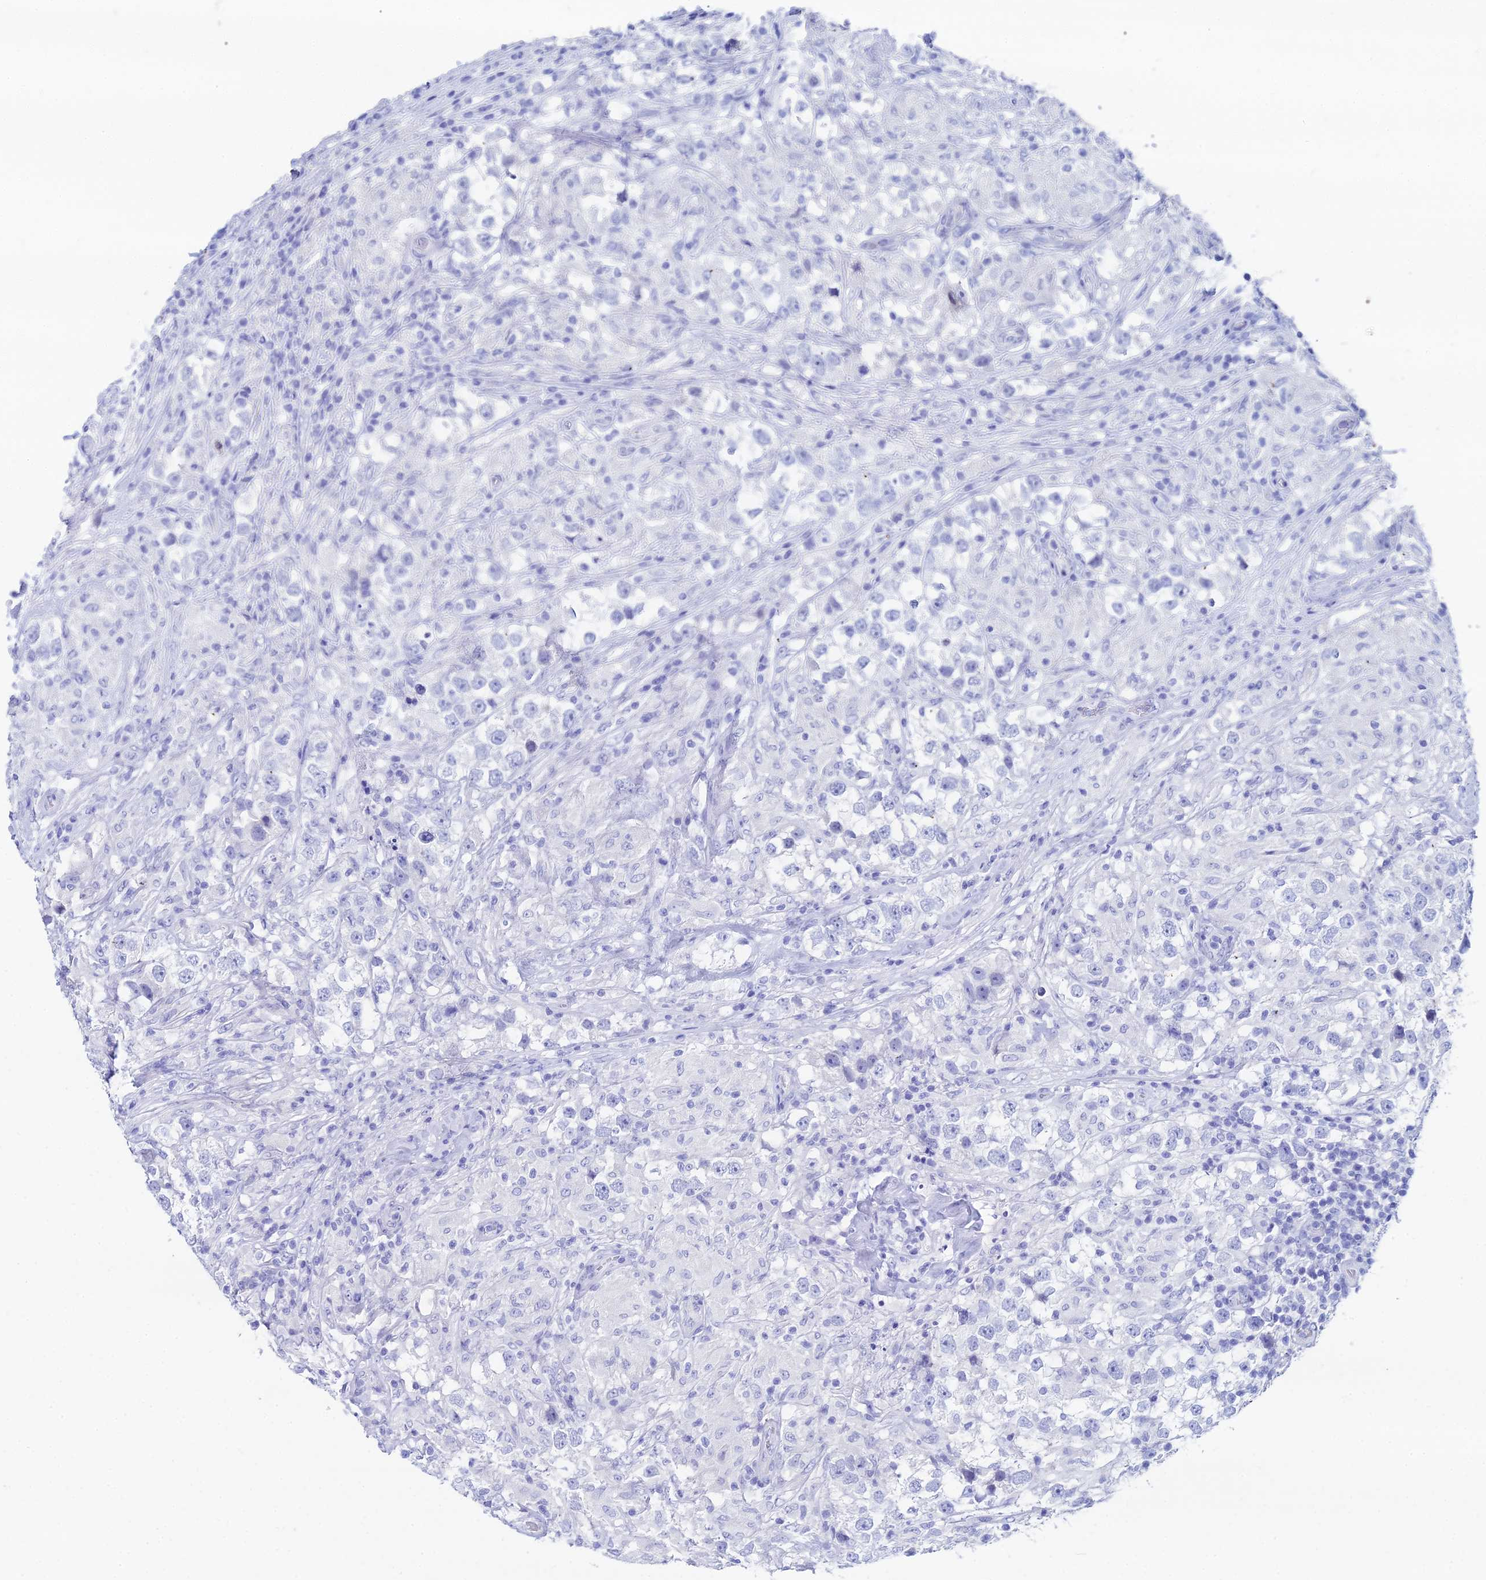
{"staining": {"intensity": "negative", "quantity": "none", "location": "none"}, "tissue": "testis cancer", "cell_type": "Tumor cells", "image_type": "cancer", "snomed": [{"axis": "morphology", "description": "Seminoma, NOS"}, {"axis": "topography", "description": "Testis"}], "caption": "The image shows no significant positivity in tumor cells of testis cancer (seminoma).", "gene": "HSPA1L", "patient": {"sex": "male", "age": 46}}